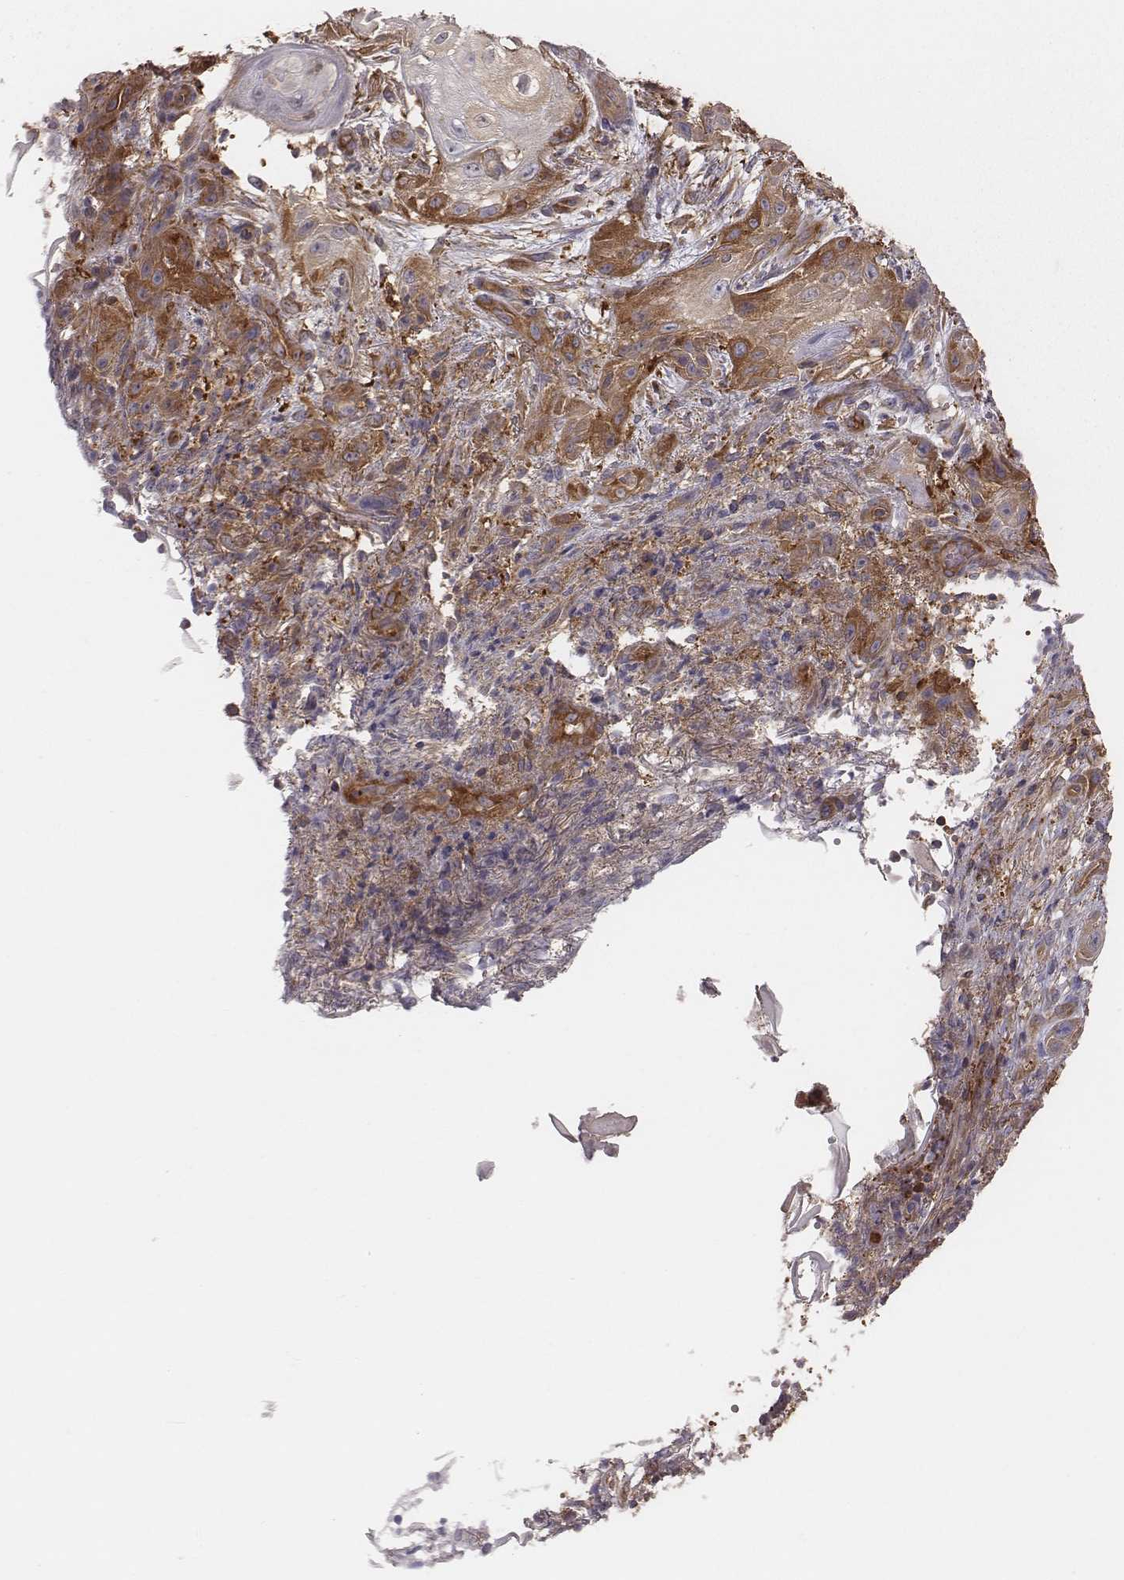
{"staining": {"intensity": "moderate", "quantity": ">75%", "location": "cytoplasmic/membranous"}, "tissue": "skin cancer", "cell_type": "Tumor cells", "image_type": "cancer", "snomed": [{"axis": "morphology", "description": "Squamous cell carcinoma, NOS"}, {"axis": "topography", "description": "Skin"}], "caption": "DAB immunohistochemical staining of skin cancer (squamous cell carcinoma) exhibits moderate cytoplasmic/membranous protein staining in approximately >75% of tumor cells. Immunohistochemistry (ihc) stains the protein in brown and the nuclei are stained blue.", "gene": "CAD", "patient": {"sex": "male", "age": 62}}